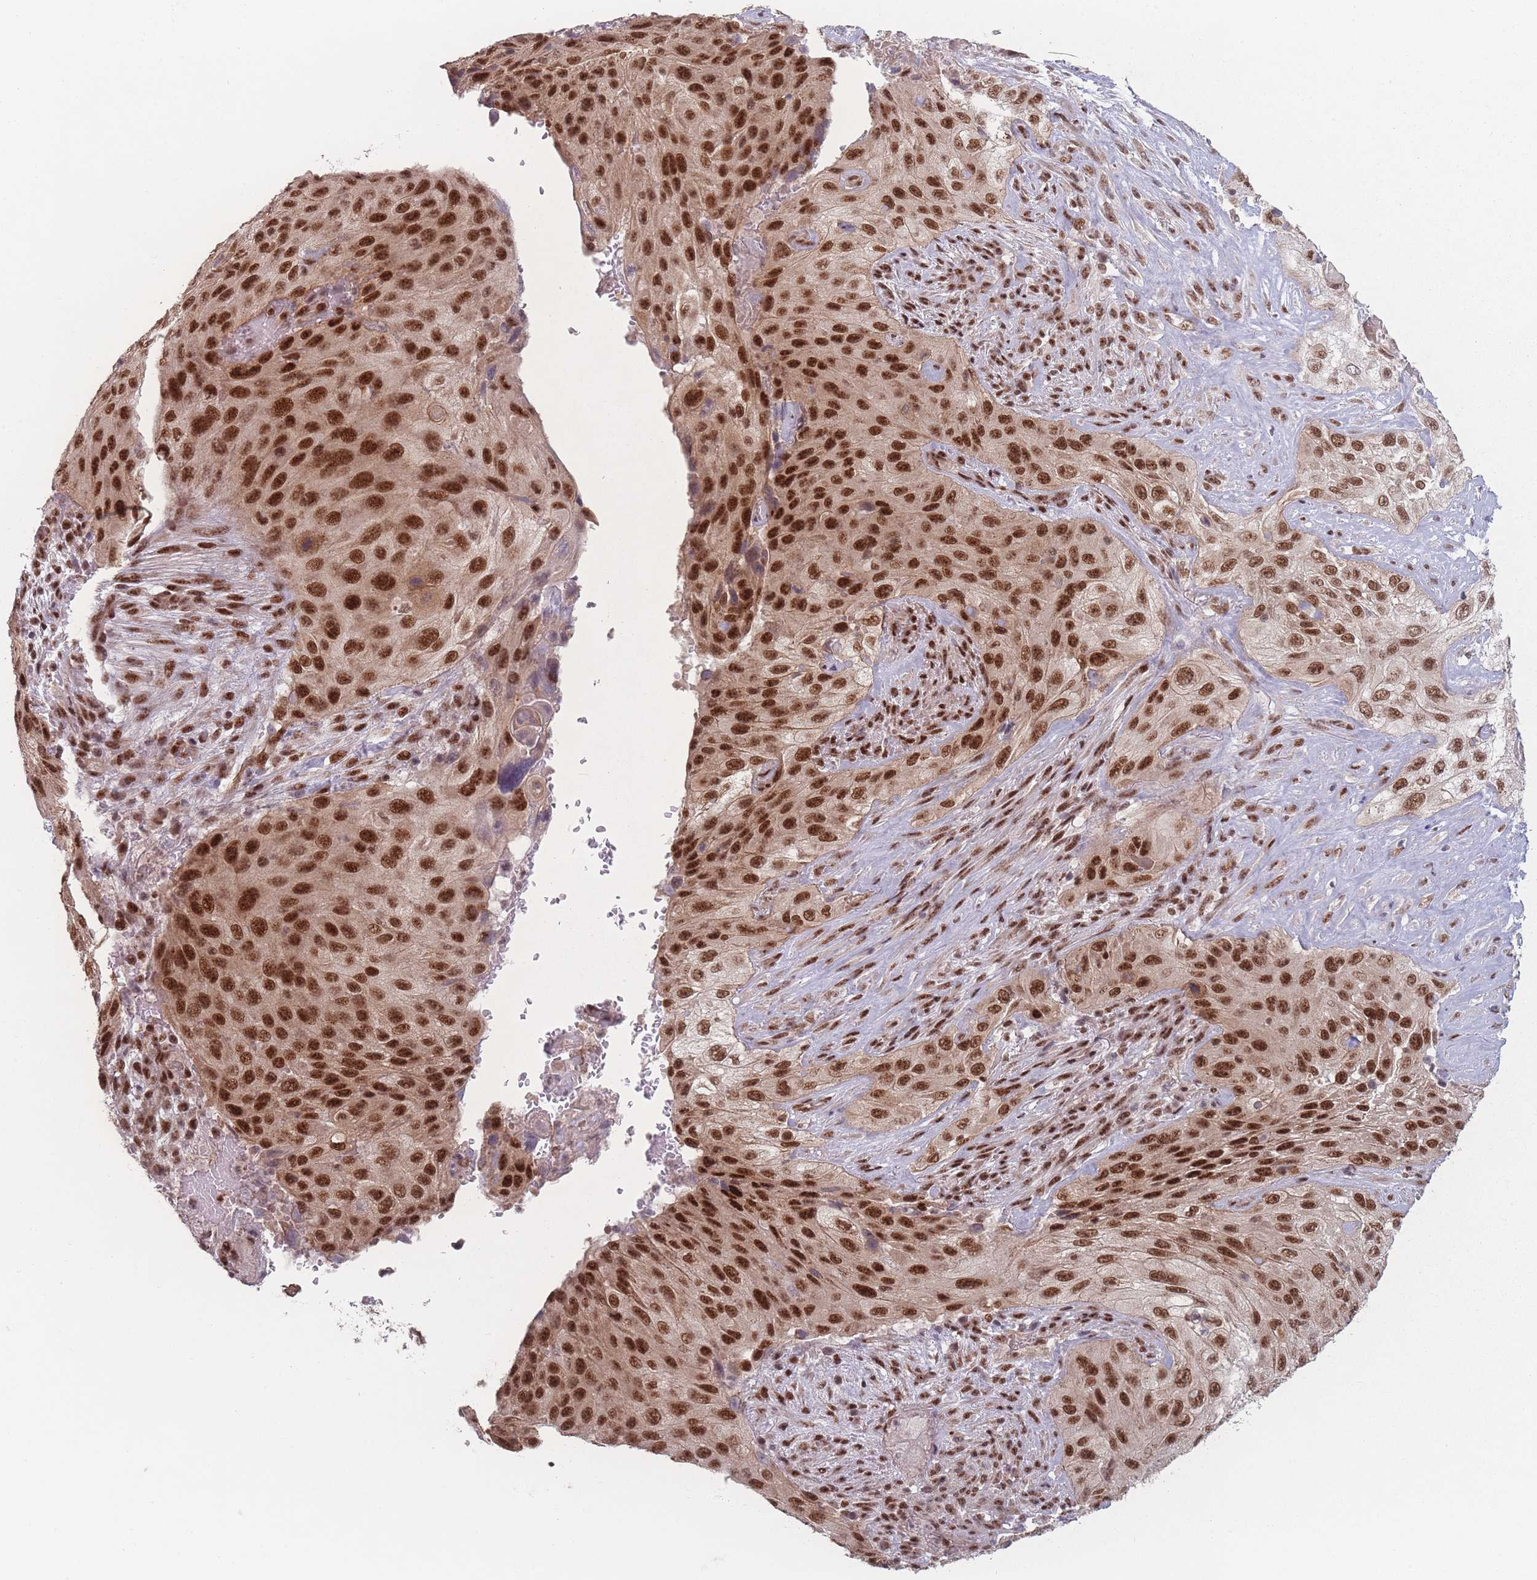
{"staining": {"intensity": "strong", "quantity": ">75%", "location": "nuclear"}, "tissue": "cervical cancer", "cell_type": "Tumor cells", "image_type": "cancer", "snomed": [{"axis": "morphology", "description": "Squamous cell carcinoma, NOS"}, {"axis": "topography", "description": "Cervix"}], "caption": "A micrograph of human cervical cancer stained for a protein shows strong nuclear brown staining in tumor cells. (brown staining indicates protein expression, while blue staining denotes nuclei).", "gene": "ZC3H14", "patient": {"sex": "female", "age": 42}}